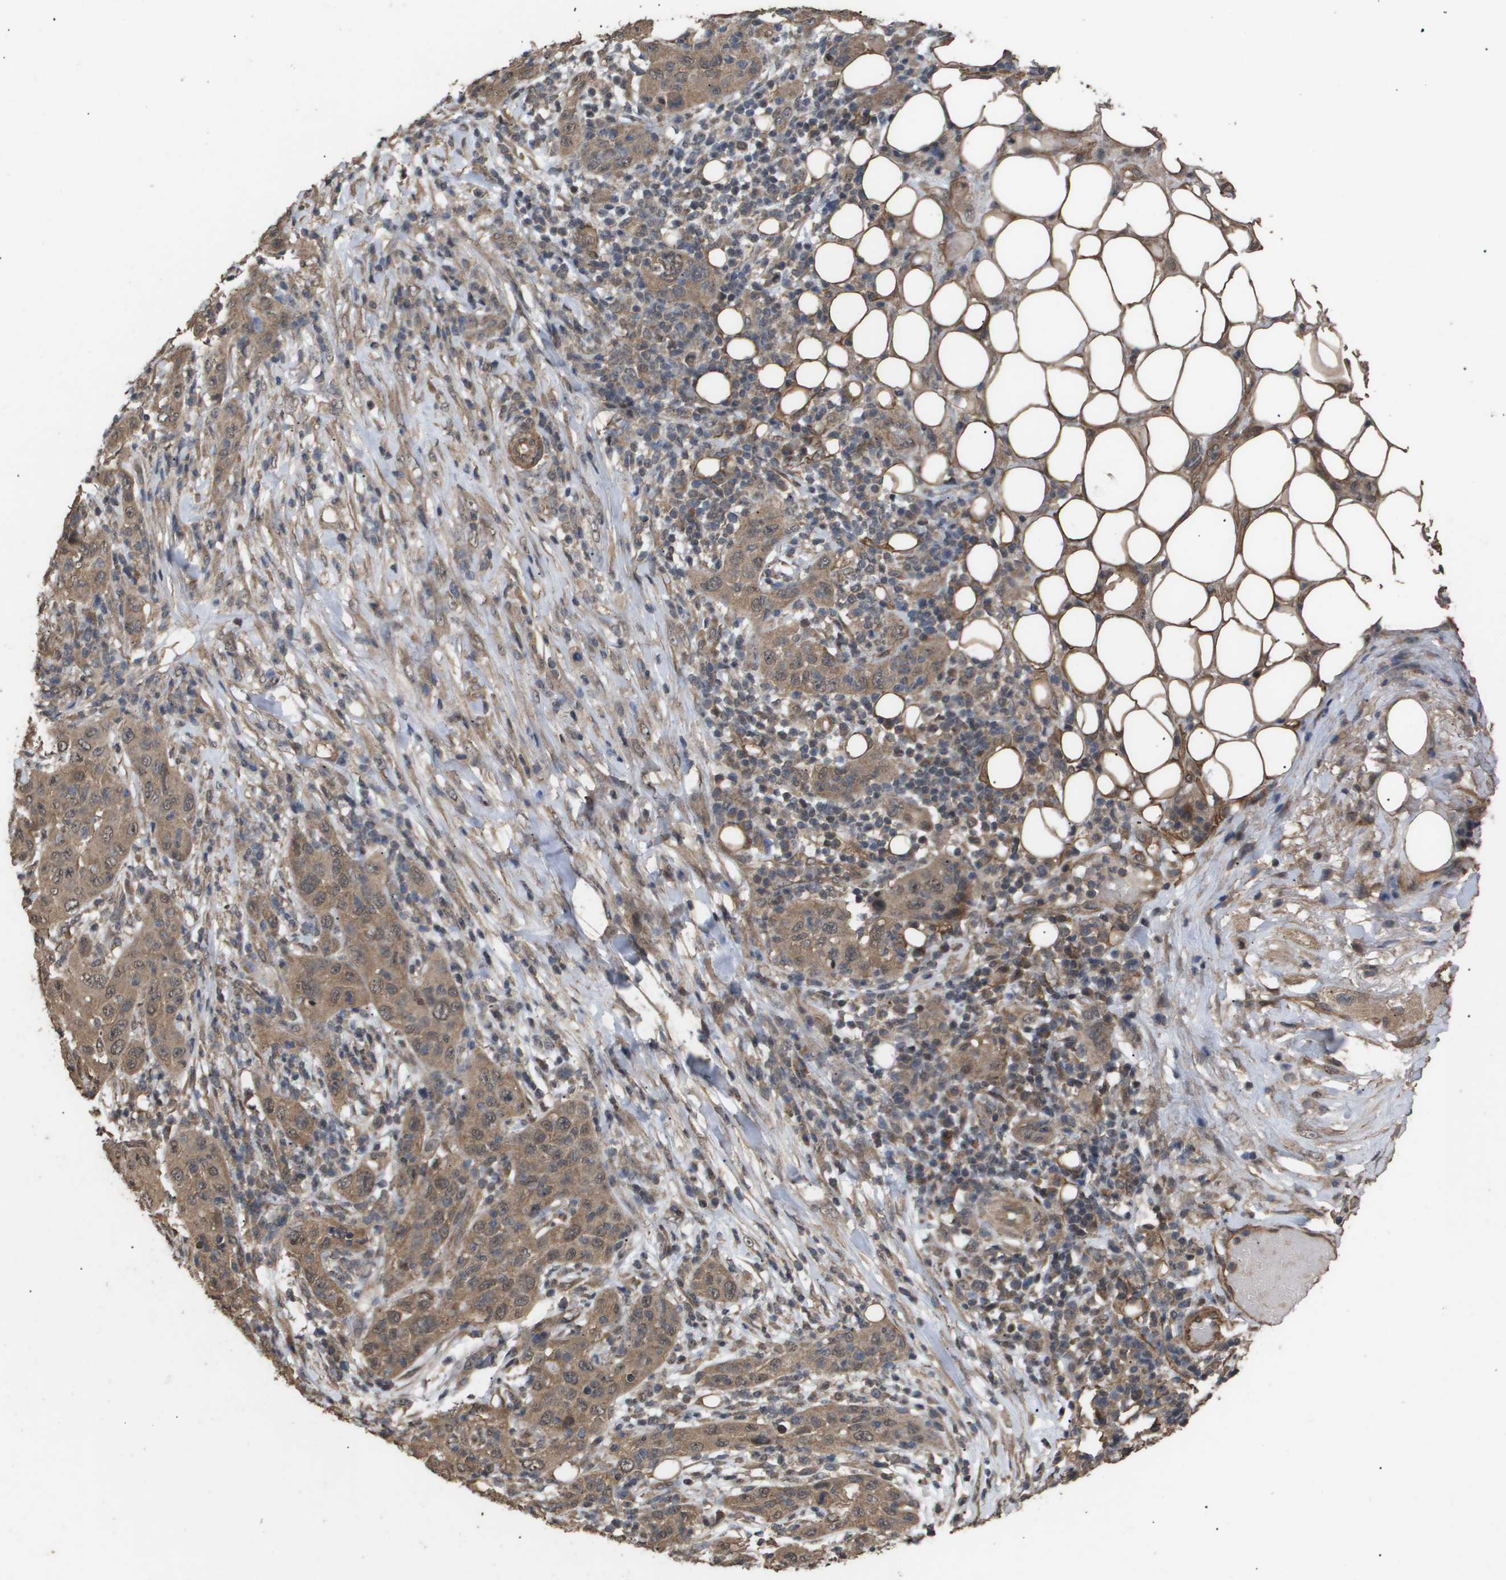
{"staining": {"intensity": "moderate", "quantity": ">75%", "location": "cytoplasmic/membranous"}, "tissue": "skin cancer", "cell_type": "Tumor cells", "image_type": "cancer", "snomed": [{"axis": "morphology", "description": "Squamous cell carcinoma, NOS"}, {"axis": "topography", "description": "Skin"}], "caption": "Protein expression analysis of skin cancer (squamous cell carcinoma) shows moderate cytoplasmic/membranous staining in about >75% of tumor cells.", "gene": "CUL5", "patient": {"sex": "female", "age": 88}}